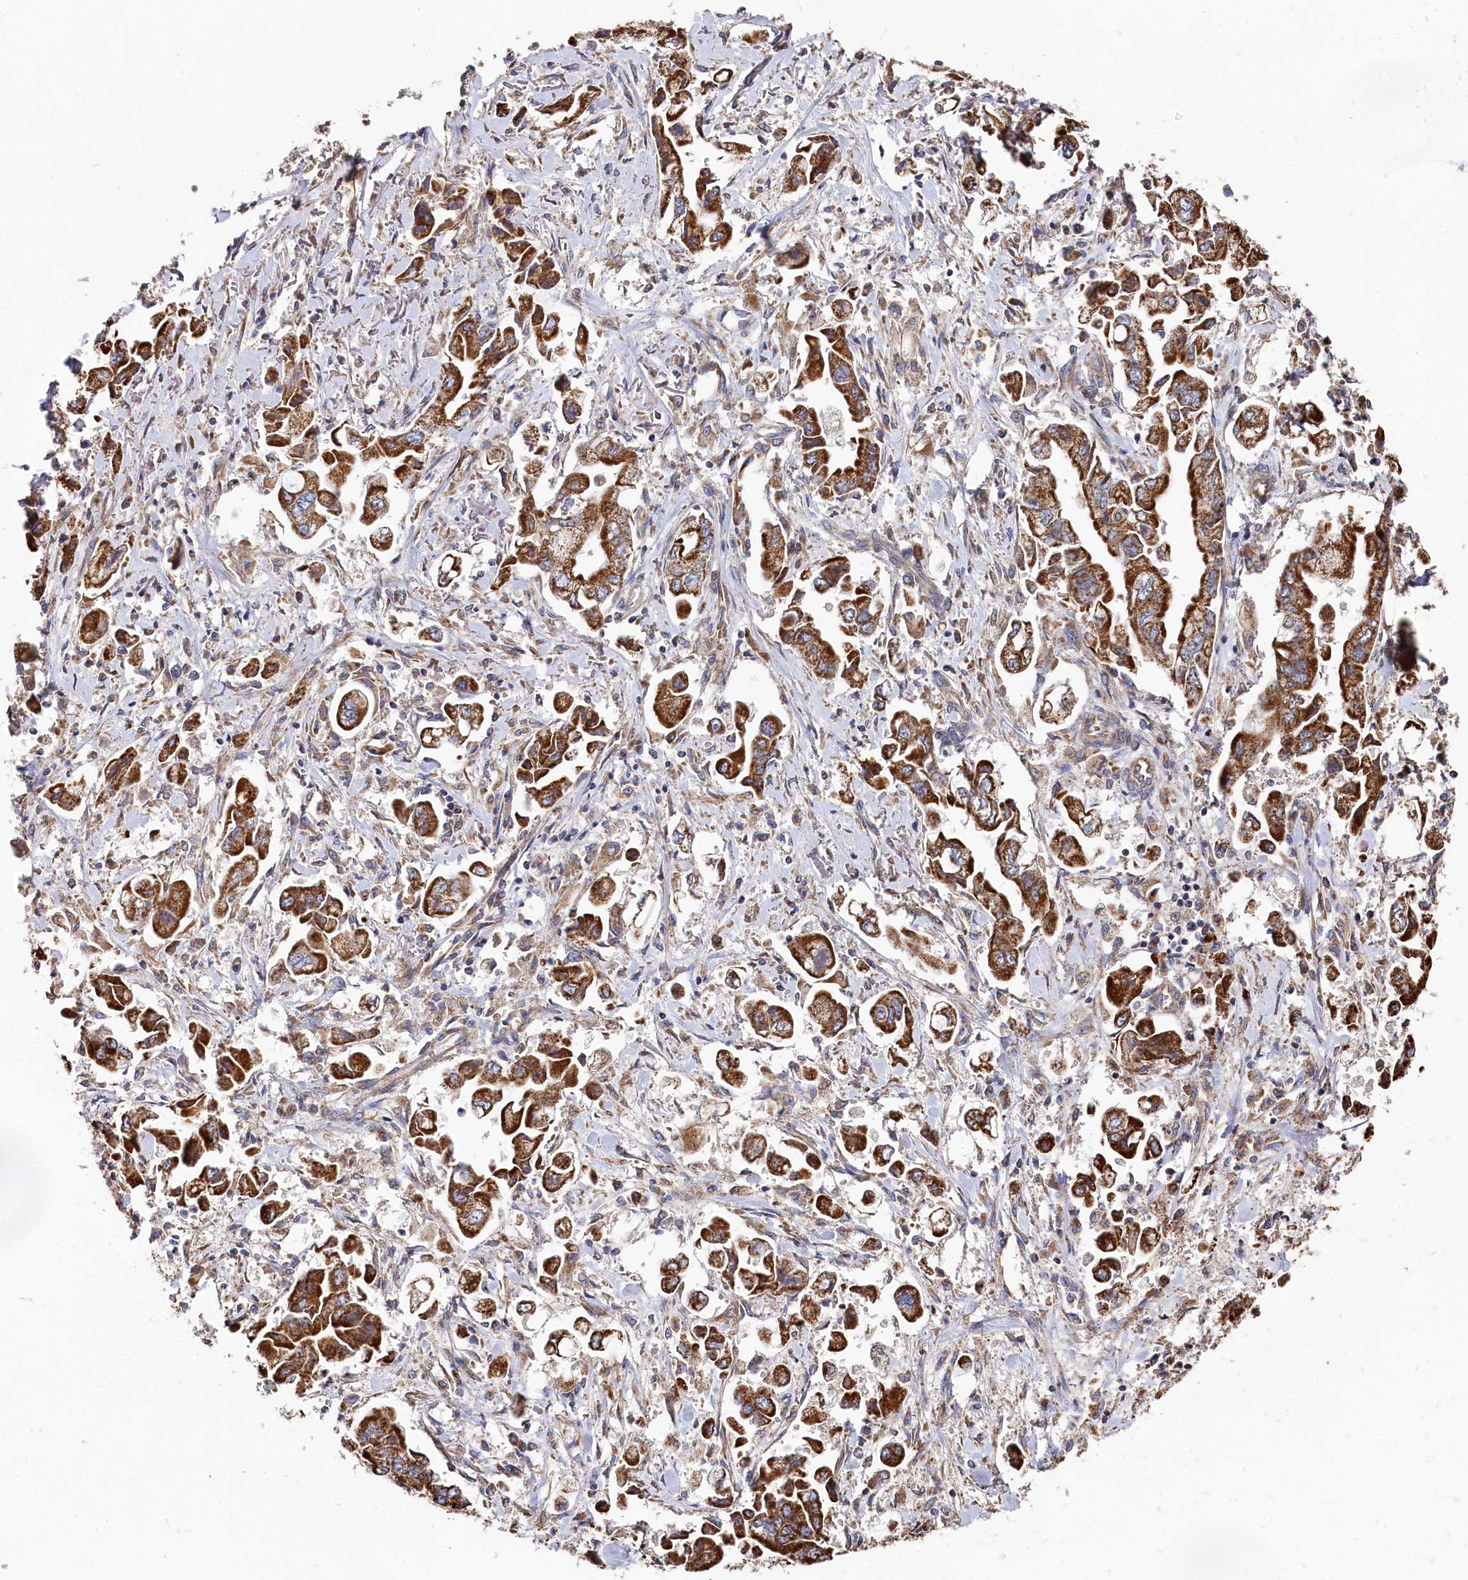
{"staining": {"intensity": "strong", "quantity": ">75%", "location": "cytoplasmic/membranous"}, "tissue": "stomach cancer", "cell_type": "Tumor cells", "image_type": "cancer", "snomed": [{"axis": "morphology", "description": "Adenocarcinoma, NOS"}, {"axis": "topography", "description": "Stomach"}], "caption": "Protein expression by immunohistochemistry (IHC) reveals strong cytoplasmic/membranous expression in about >75% of tumor cells in stomach adenocarcinoma. Nuclei are stained in blue.", "gene": "HAUS2", "patient": {"sex": "male", "age": 62}}